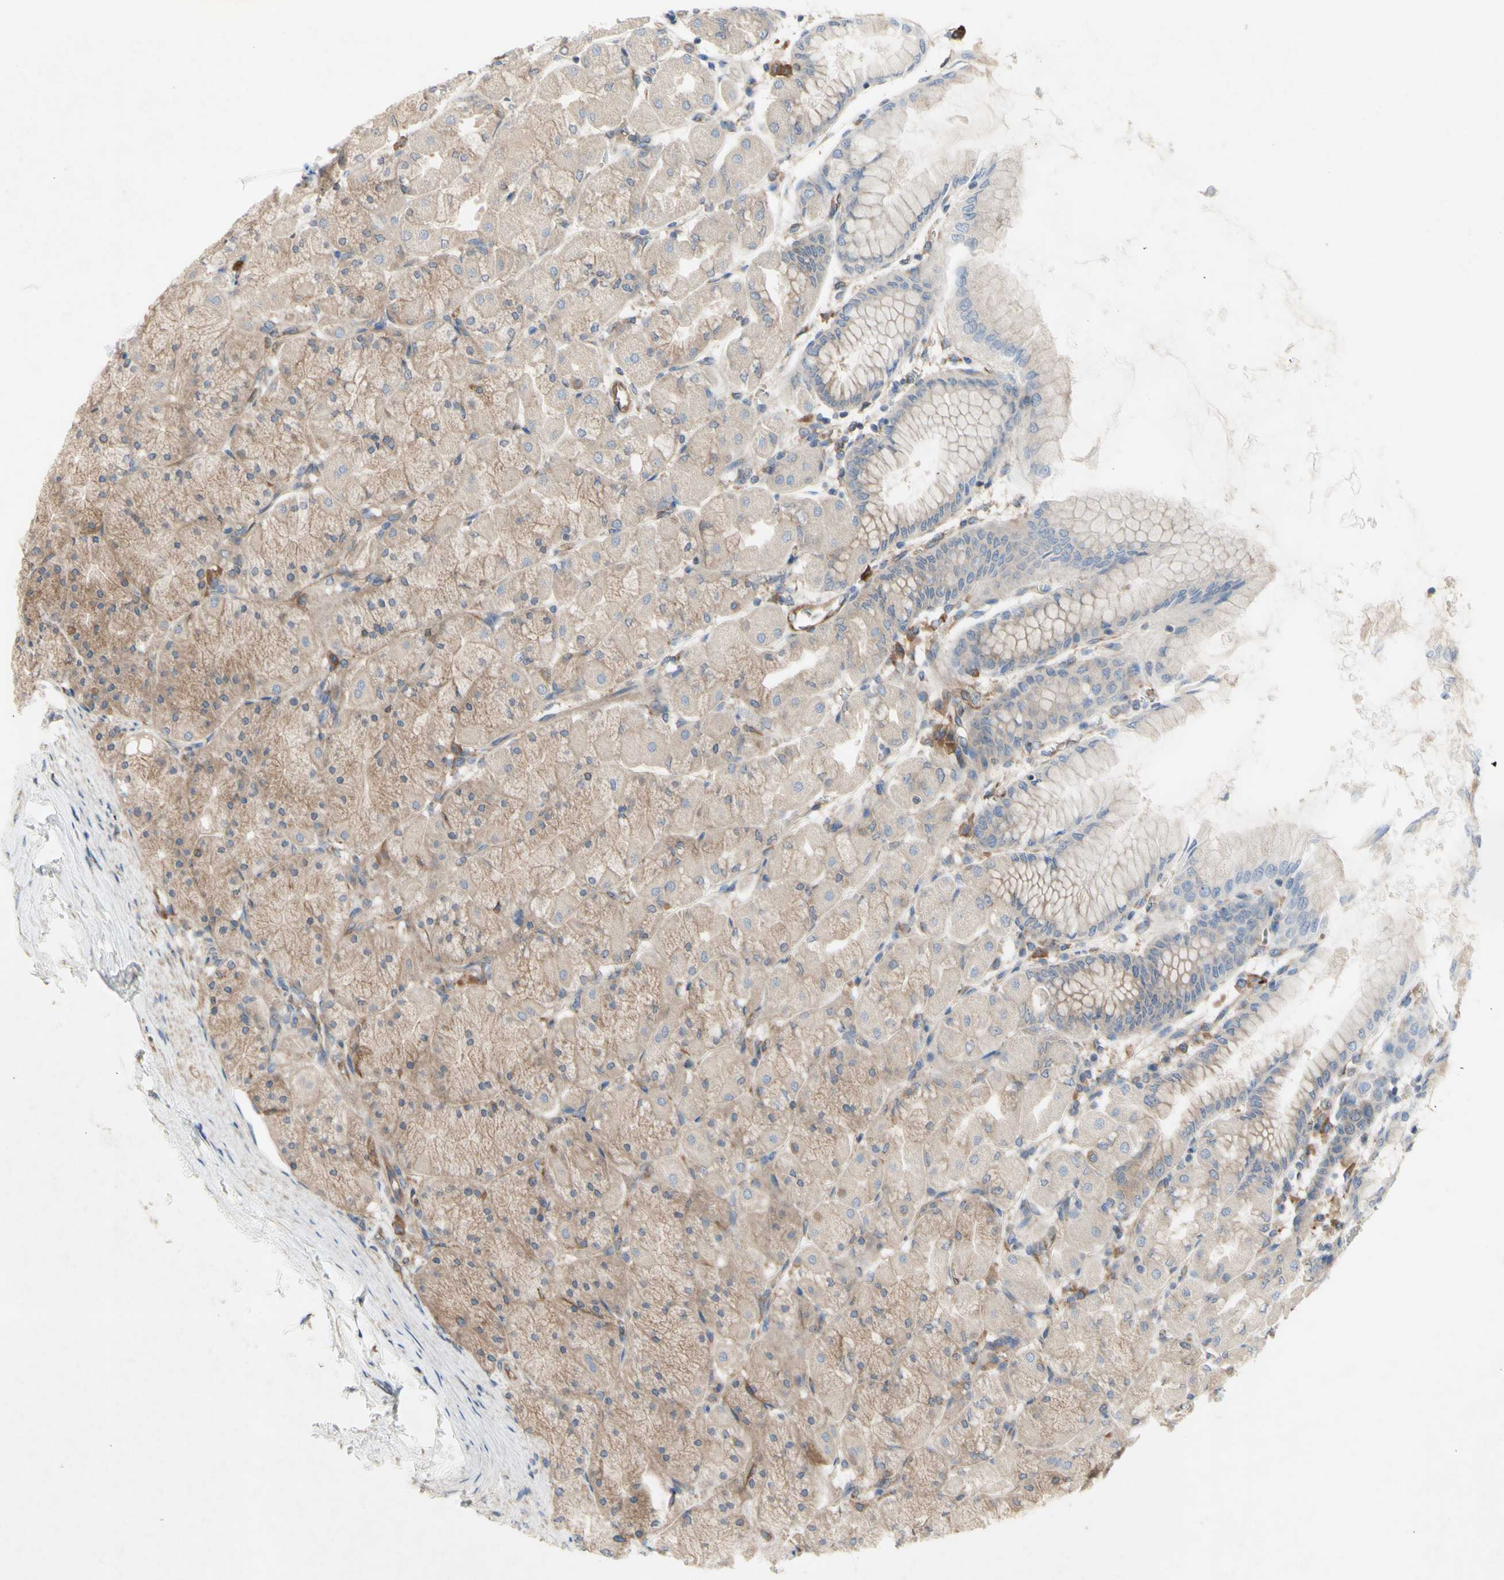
{"staining": {"intensity": "moderate", "quantity": ">75%", "location": "cytoplasmic/membranous"}, "tissue": "stomach", "cell_type": "Glandular cells", "image_type": "normal", "snomed": [{"axis": "morphology", "description": "Normal tissue, NOS"}, {"axis": "topography", "description": "Stomach, upper"}], "caption": "Unremarkable stomach reveals moderate cytoplasmic/membranous expression in about >75% of glandular cells.", "gene": "KLC1", "patient": {"sex": "female", "age": 56}}